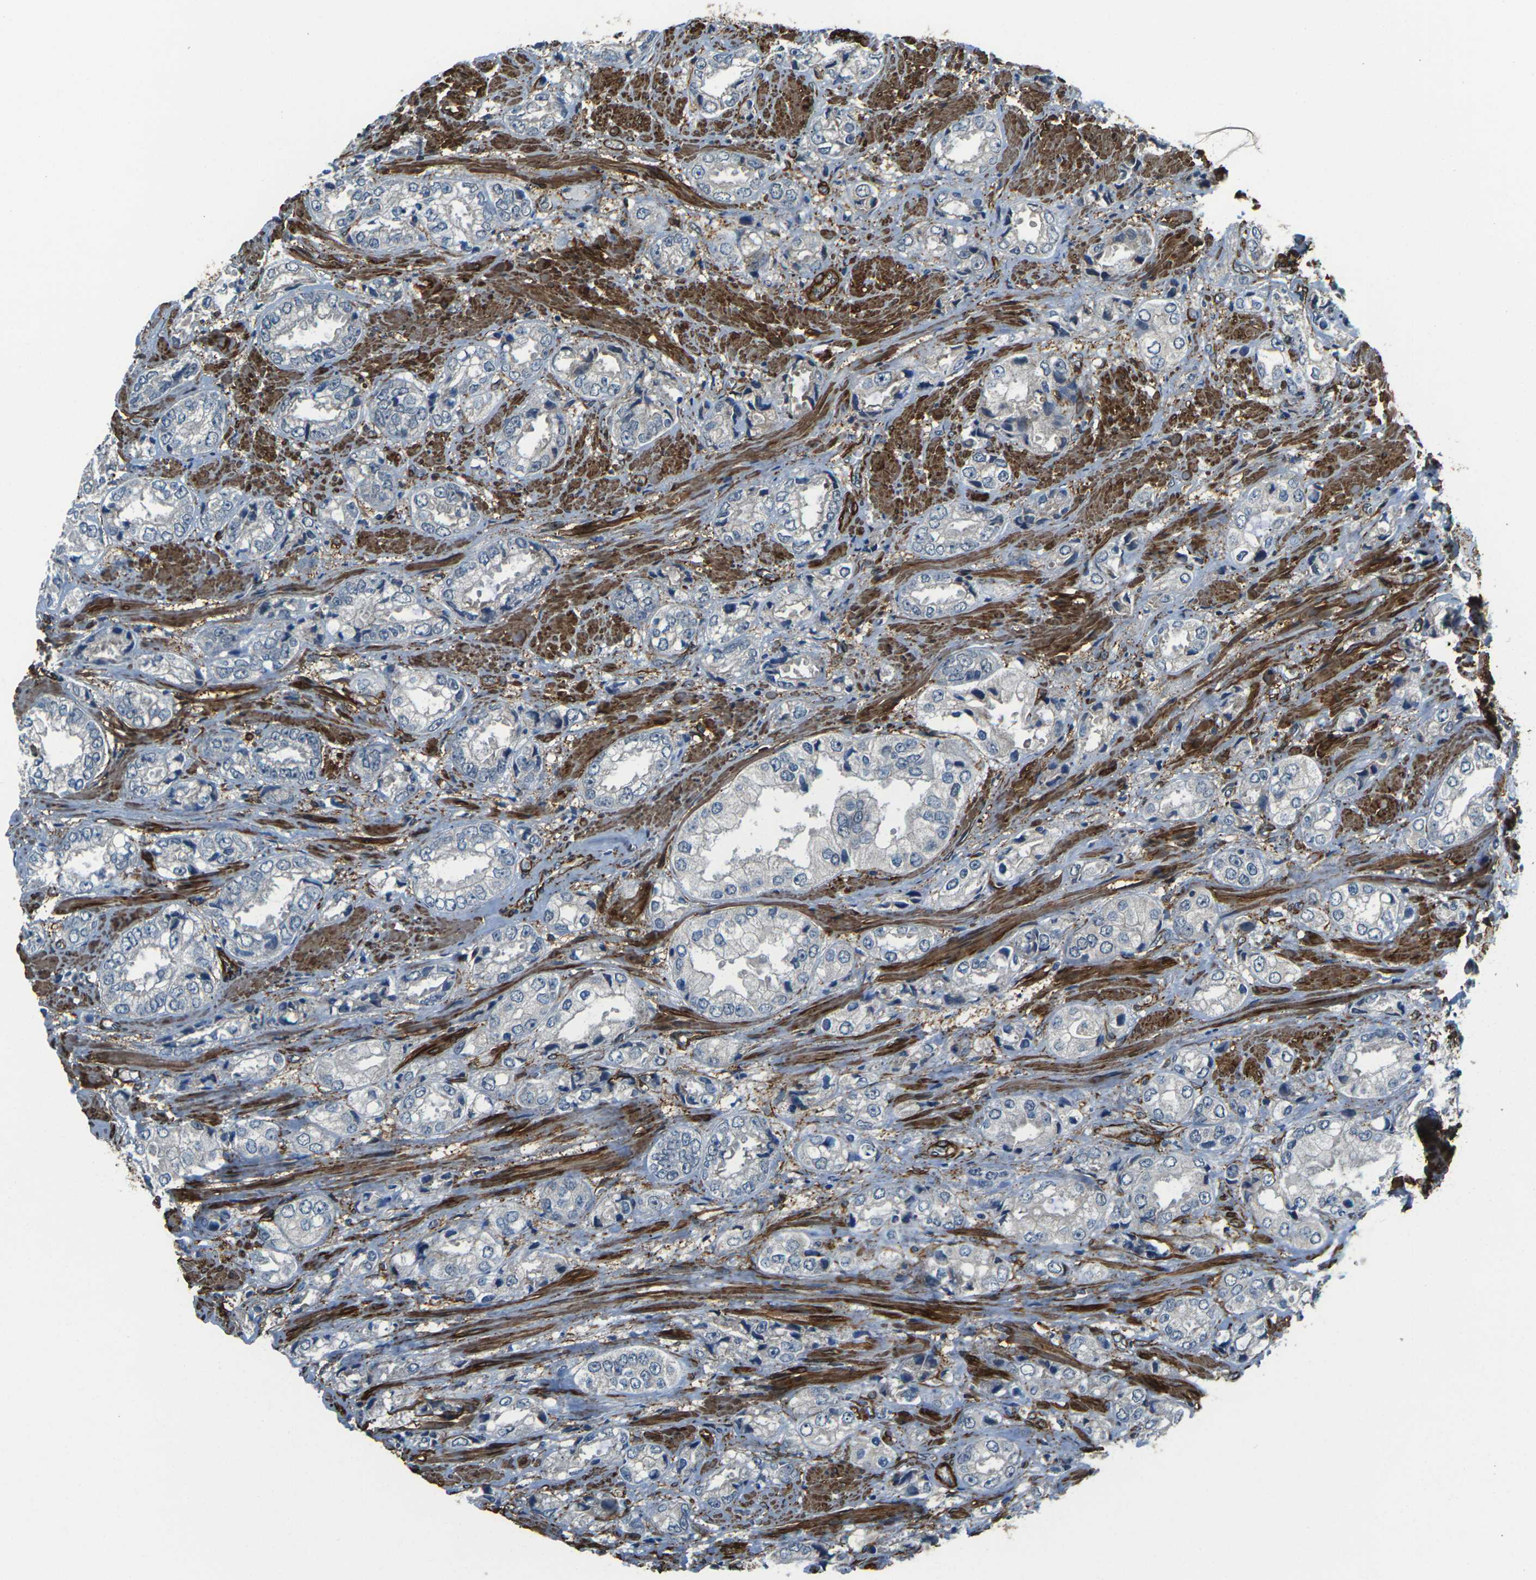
{"staining": {"intensity": "negative", "quantity": "none", "location": "none"}, "tissue": "prostate cancer", "cell_type": "Tumor cells", "image_type": "cancer", "snomed": [{"axis": "morphology", "description": "Adenocarcinoma, High grade"}, {"axis": "topography", "description": "Prostate"}], "caption": "IHC histopathology image of neoplastic tissue: prostate high-grade adenocarcinoma stained with DAB shows no significant protein expression in tumor cells. Nuclei are stained in blue.", "gene": "GRAMD1C", "patient": {"sex": "male", "age": 61}}